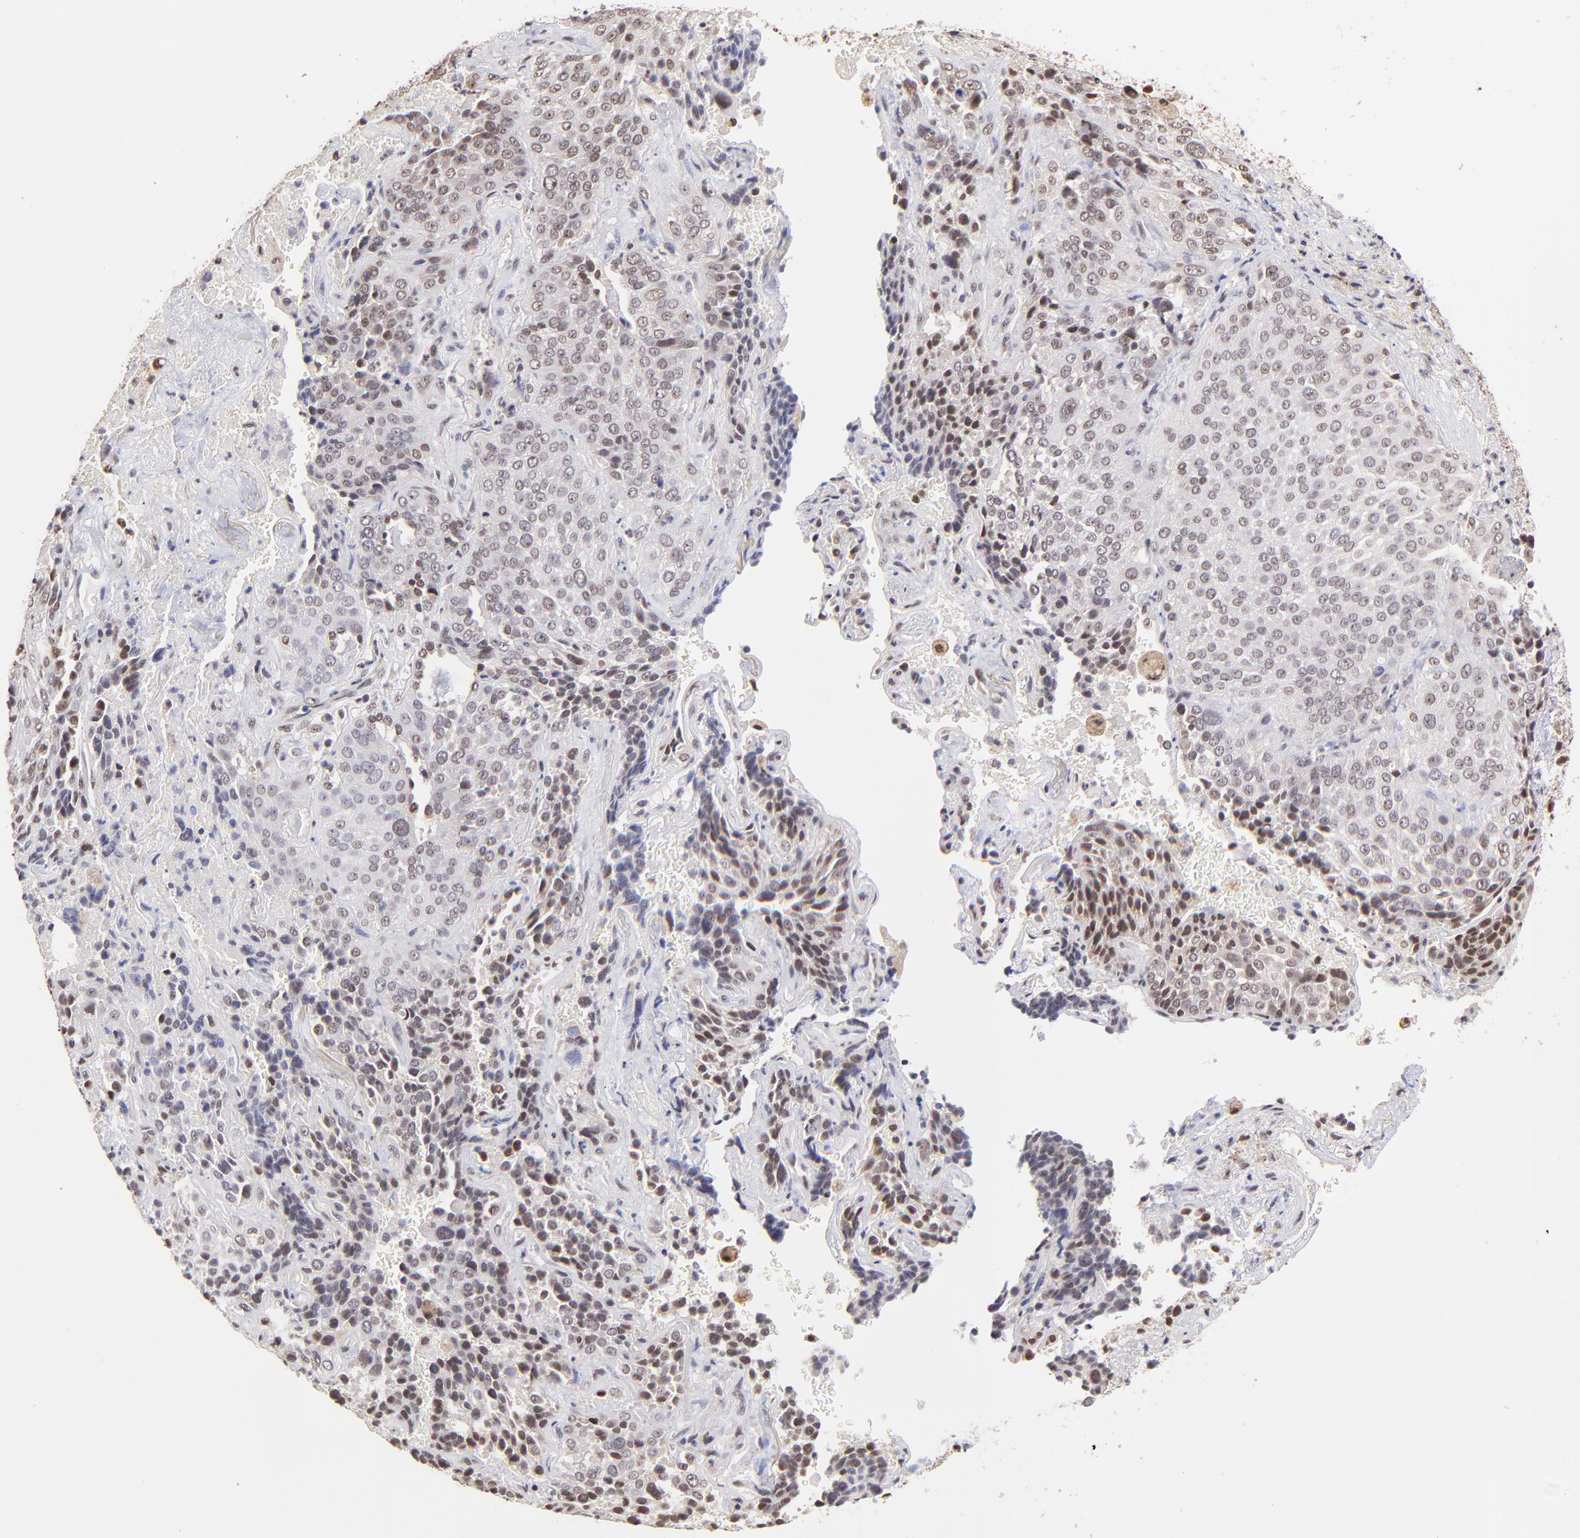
{"staining": {"intensity": "weak", "quantity": ">75%", "location": "nuclear"}, "tissue": "lung cancer", "cell_type": "Tumor cells", "image_type": "cancer", "snomed": [{"axis": "morphology", "description": "Squamous cell carcinoma, NOS"}, {"axis": "topography", "description": "Lung"}], "caption": "The histopathology image exhibits staining of squamous cell carcinoma (lung), revealing weak nuclear protein positivity (brown color) within tumor cells. Using DAB (brown) and hematoxylin (blue) stains, captured at high magnification using brightfield microscopy.", "gene": "ZNF670", "patient": {"sex": "male", "age": 54}}